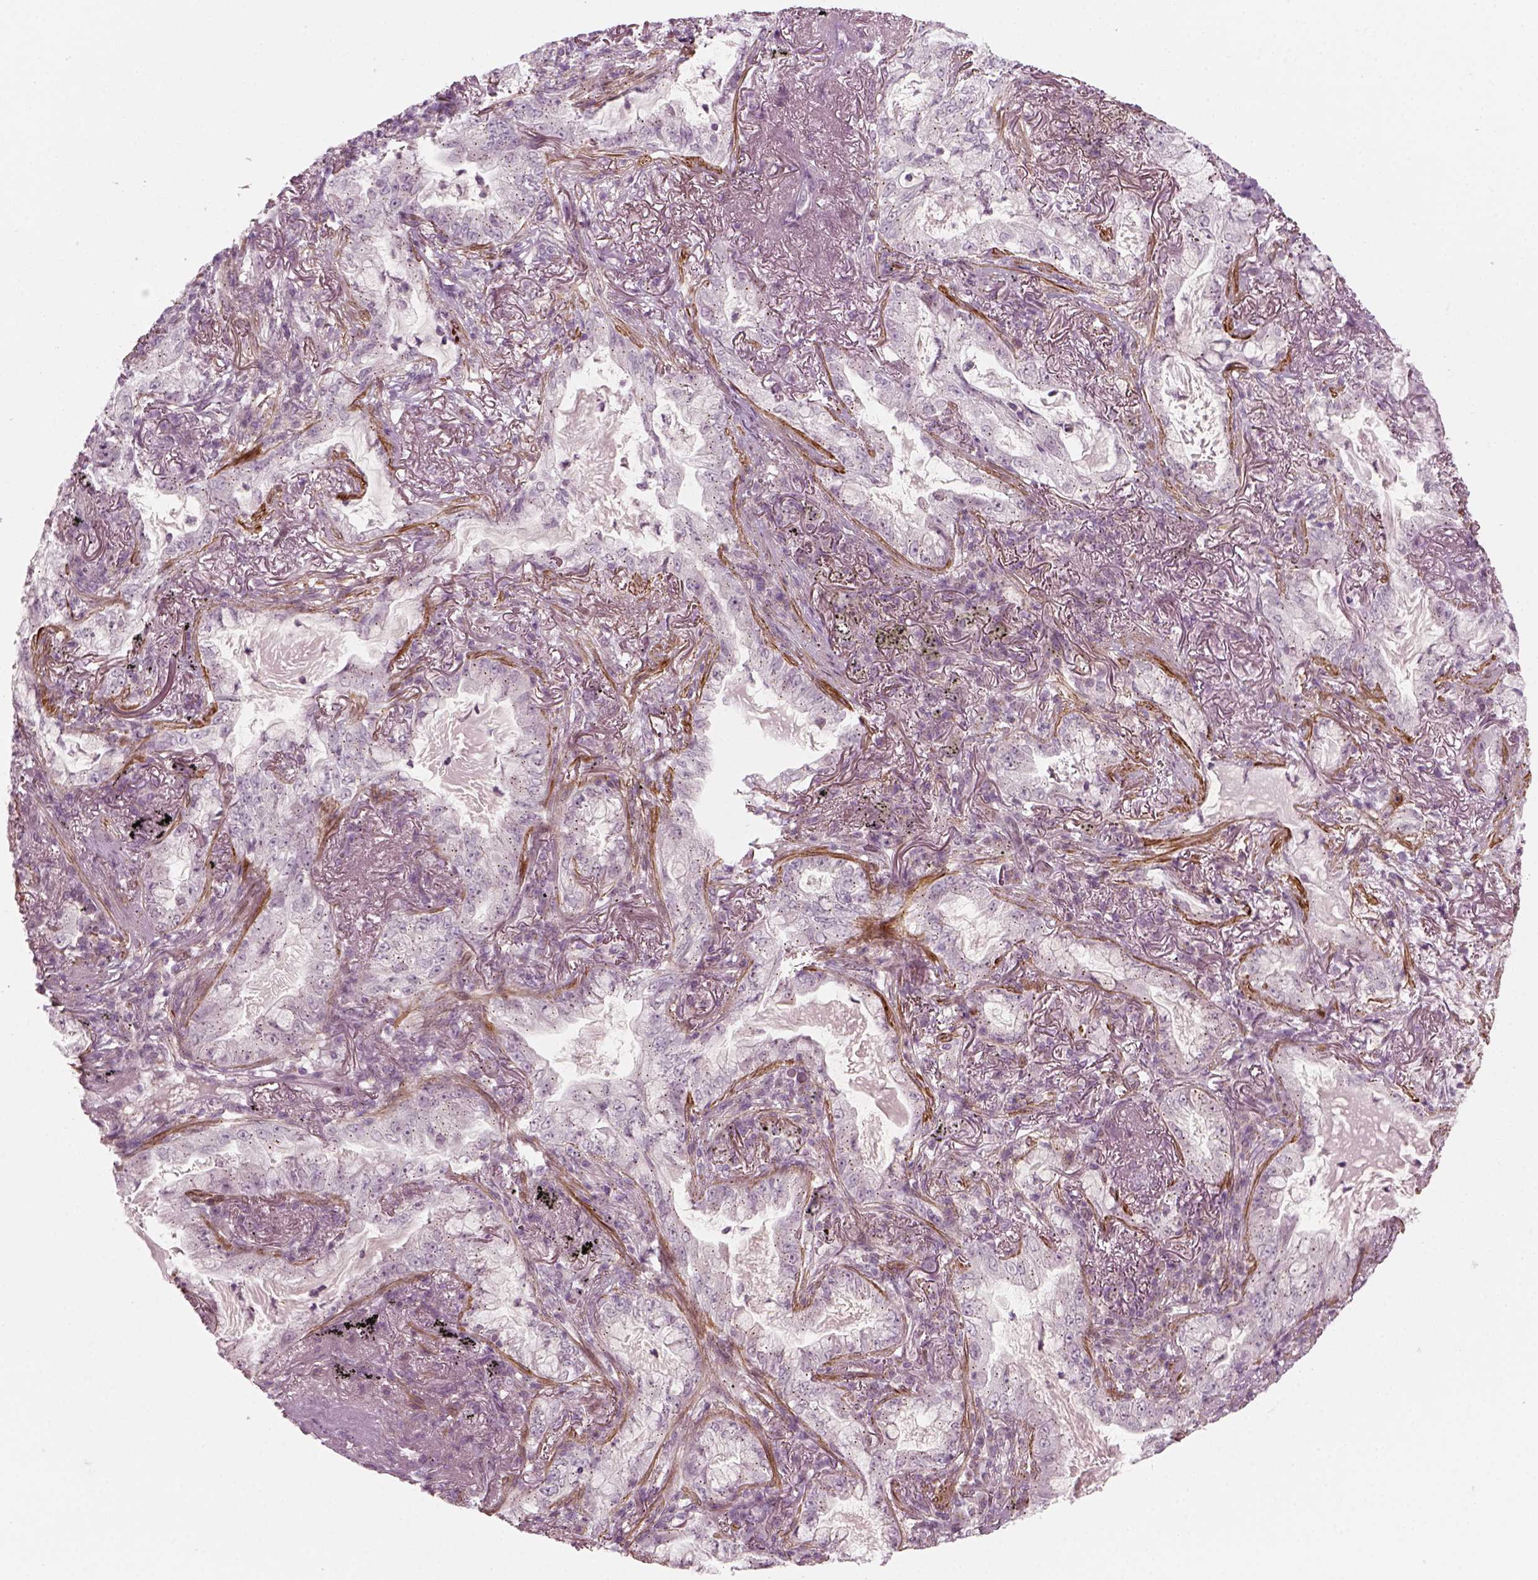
{"staining": {"intensity": "negative", "quantity": "none", "location": "none"}, "tissue": "lung cancer", "cell_type": "Tumor cells", "image_type": "cancer", "snomed": [{"axis": "morphology", "description": "Adenocarcinoma, NOS"}, {"axis": "topography", "description": "Lung"}], "caption": "Immunohistochemistry (IHC) of lung adenocarcinoma demonstrates no expression in tumor cells.", "gene": "MLIP", "patient": {"sex": "female", "age": 73}}